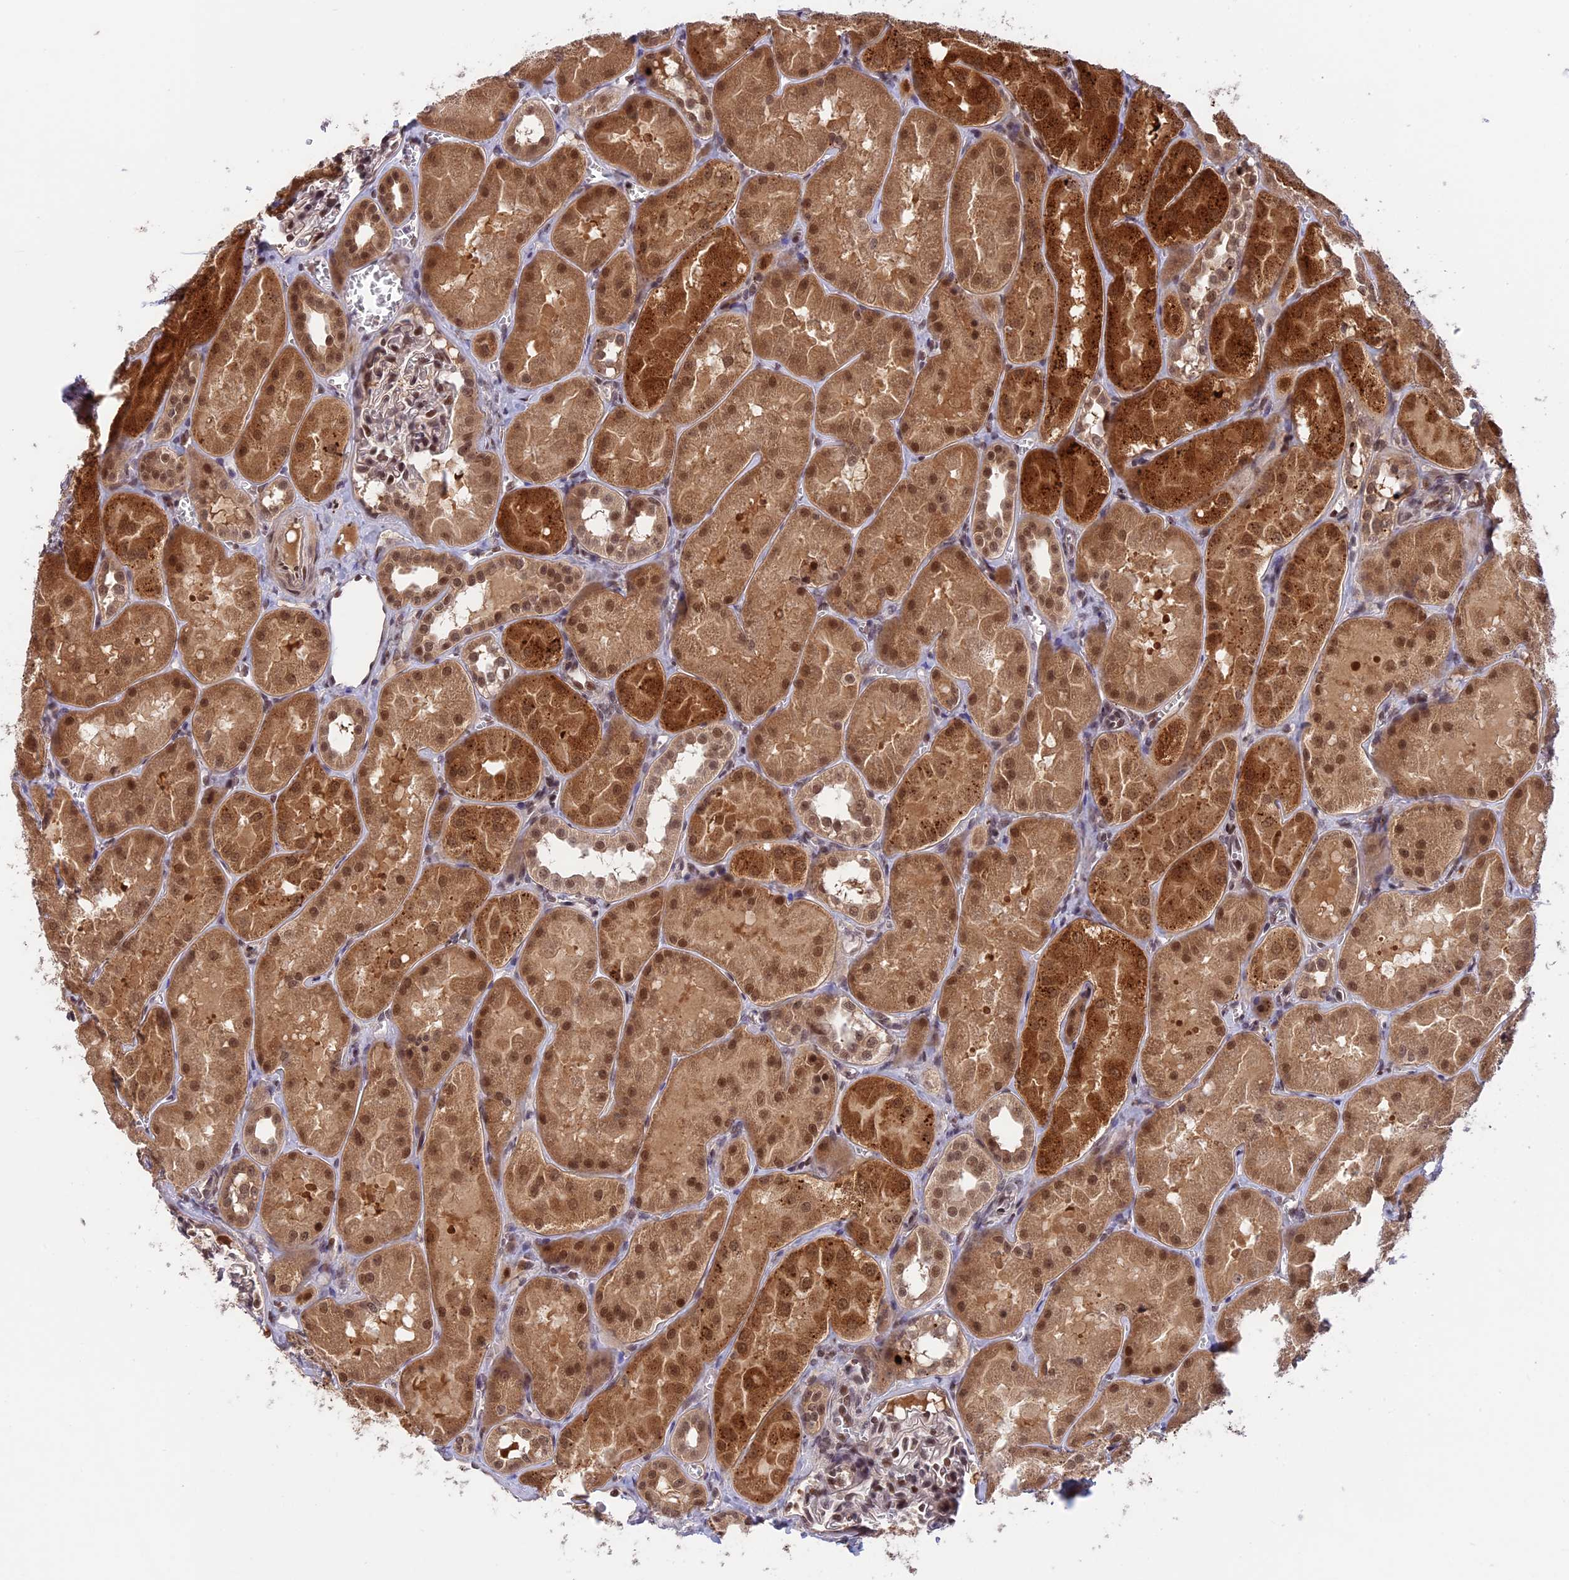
{"staining": {"intensity": "moderate", "quantity": "<25%", "location": "nuclear"}, "tissue": "kidney", "cell_type": "Cells in glomeruli", "image_type": "normal", "snomed": [{"axis": "morphology", "description": "Normal tissue, NOS"}, {"axis": "topography", "description": "Kidney"}, {"axis": "topography", "description": "Urinary bladder"}], "caption": "Benign kidney reveals moderate nuclear expression in about <25% of cells in glomeruli, visualized by immunohistochemistry.", "gene": "POLR2C", "patient": {"sex": "male", "age": 16}}